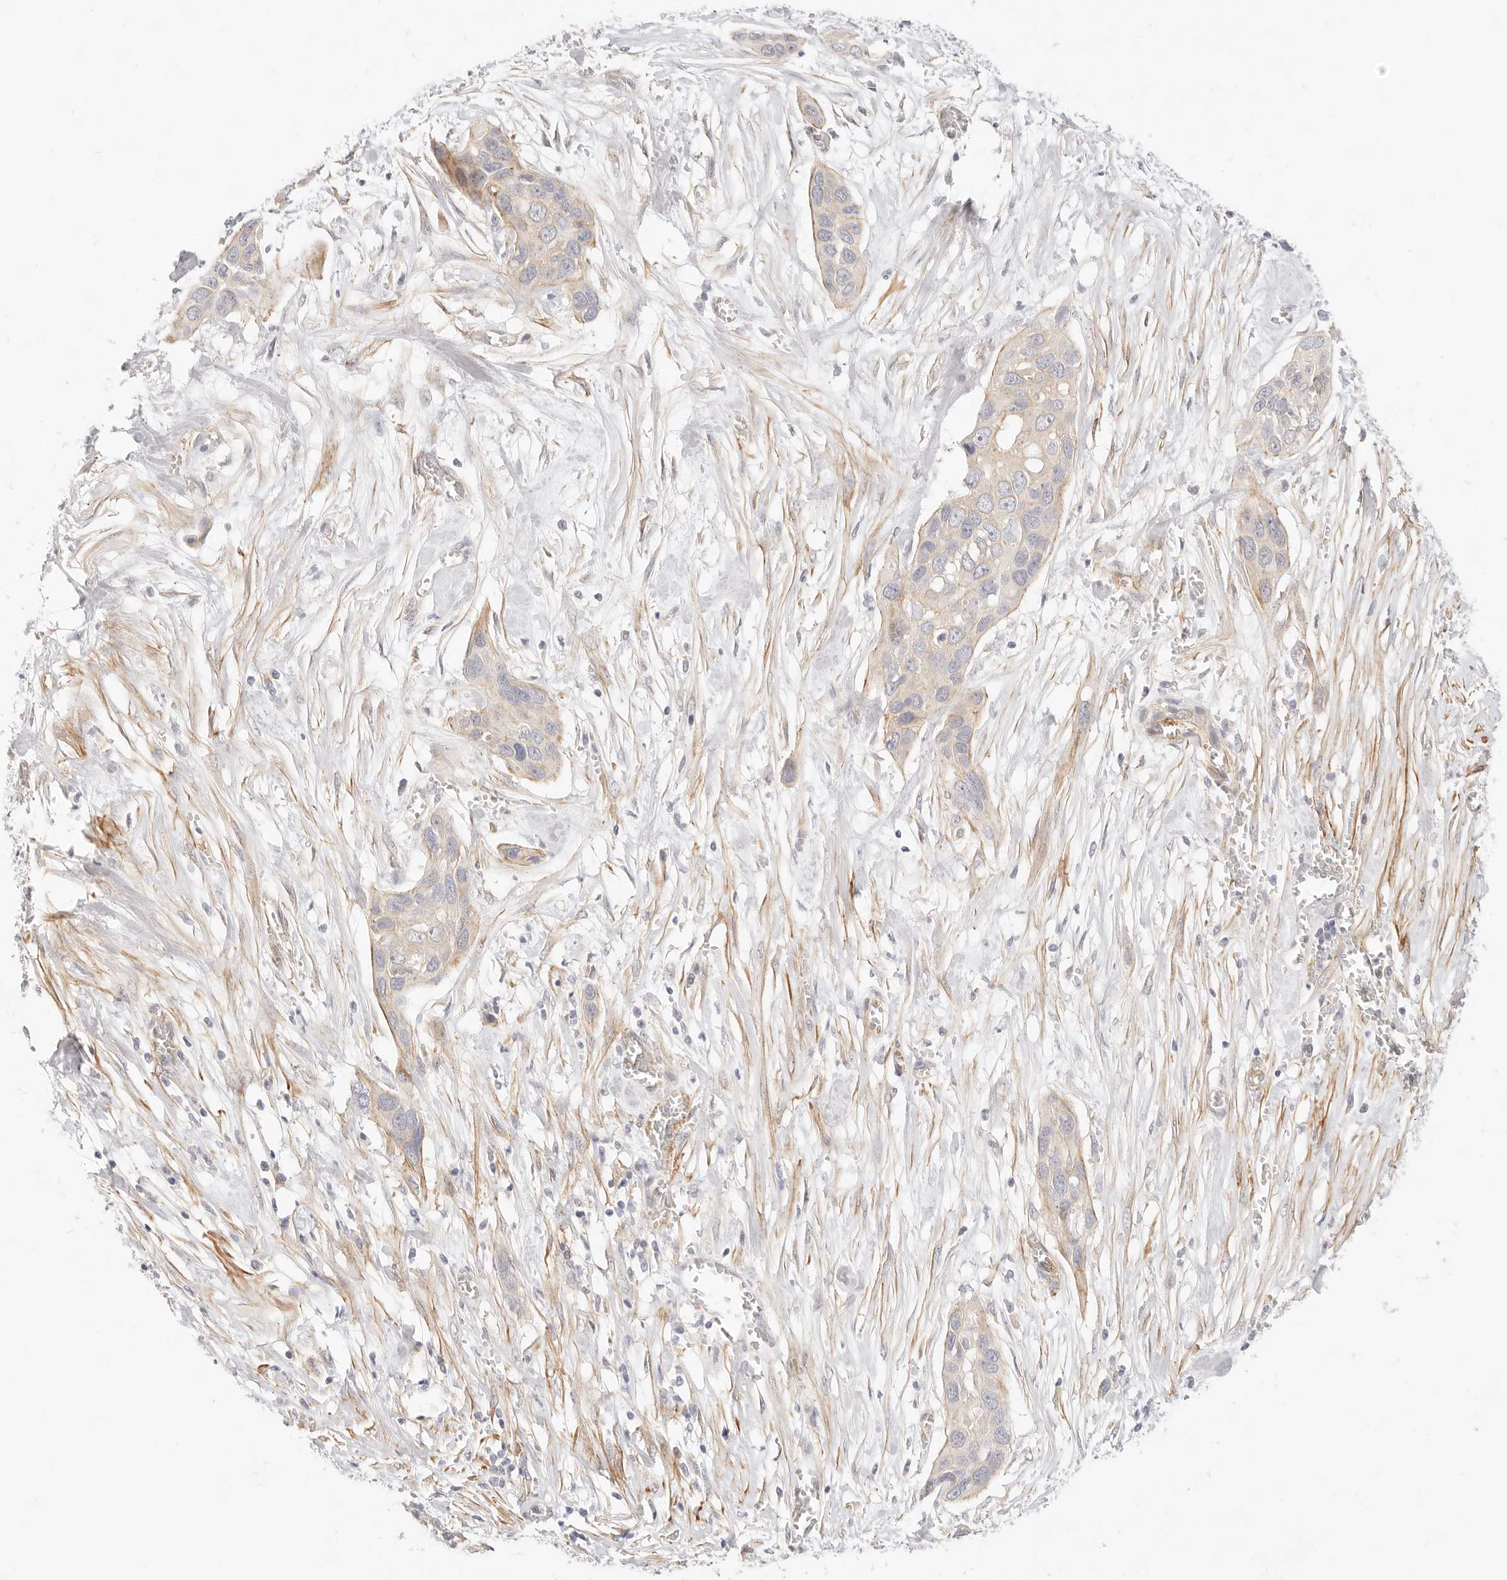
{"staining": {"intensity": "weak", "quantity": "<25%", "location": "cytoplasmic/membranous"}, "tissue": "pancreatic cancer", "cell_type": "Tumor cells", "image_type": "cancer", "snomed": [{"axis": "morphology", "description": "Adenocarcinoma, NOS"}, {"axis": "topography", "description": "Pancreas"}], "caption": "Tumor cells show no significant protein staining in adenocarcinoma (pancreatic).", "gene": "UBXN10", "patient": {"sex": "female", "age": 60}}